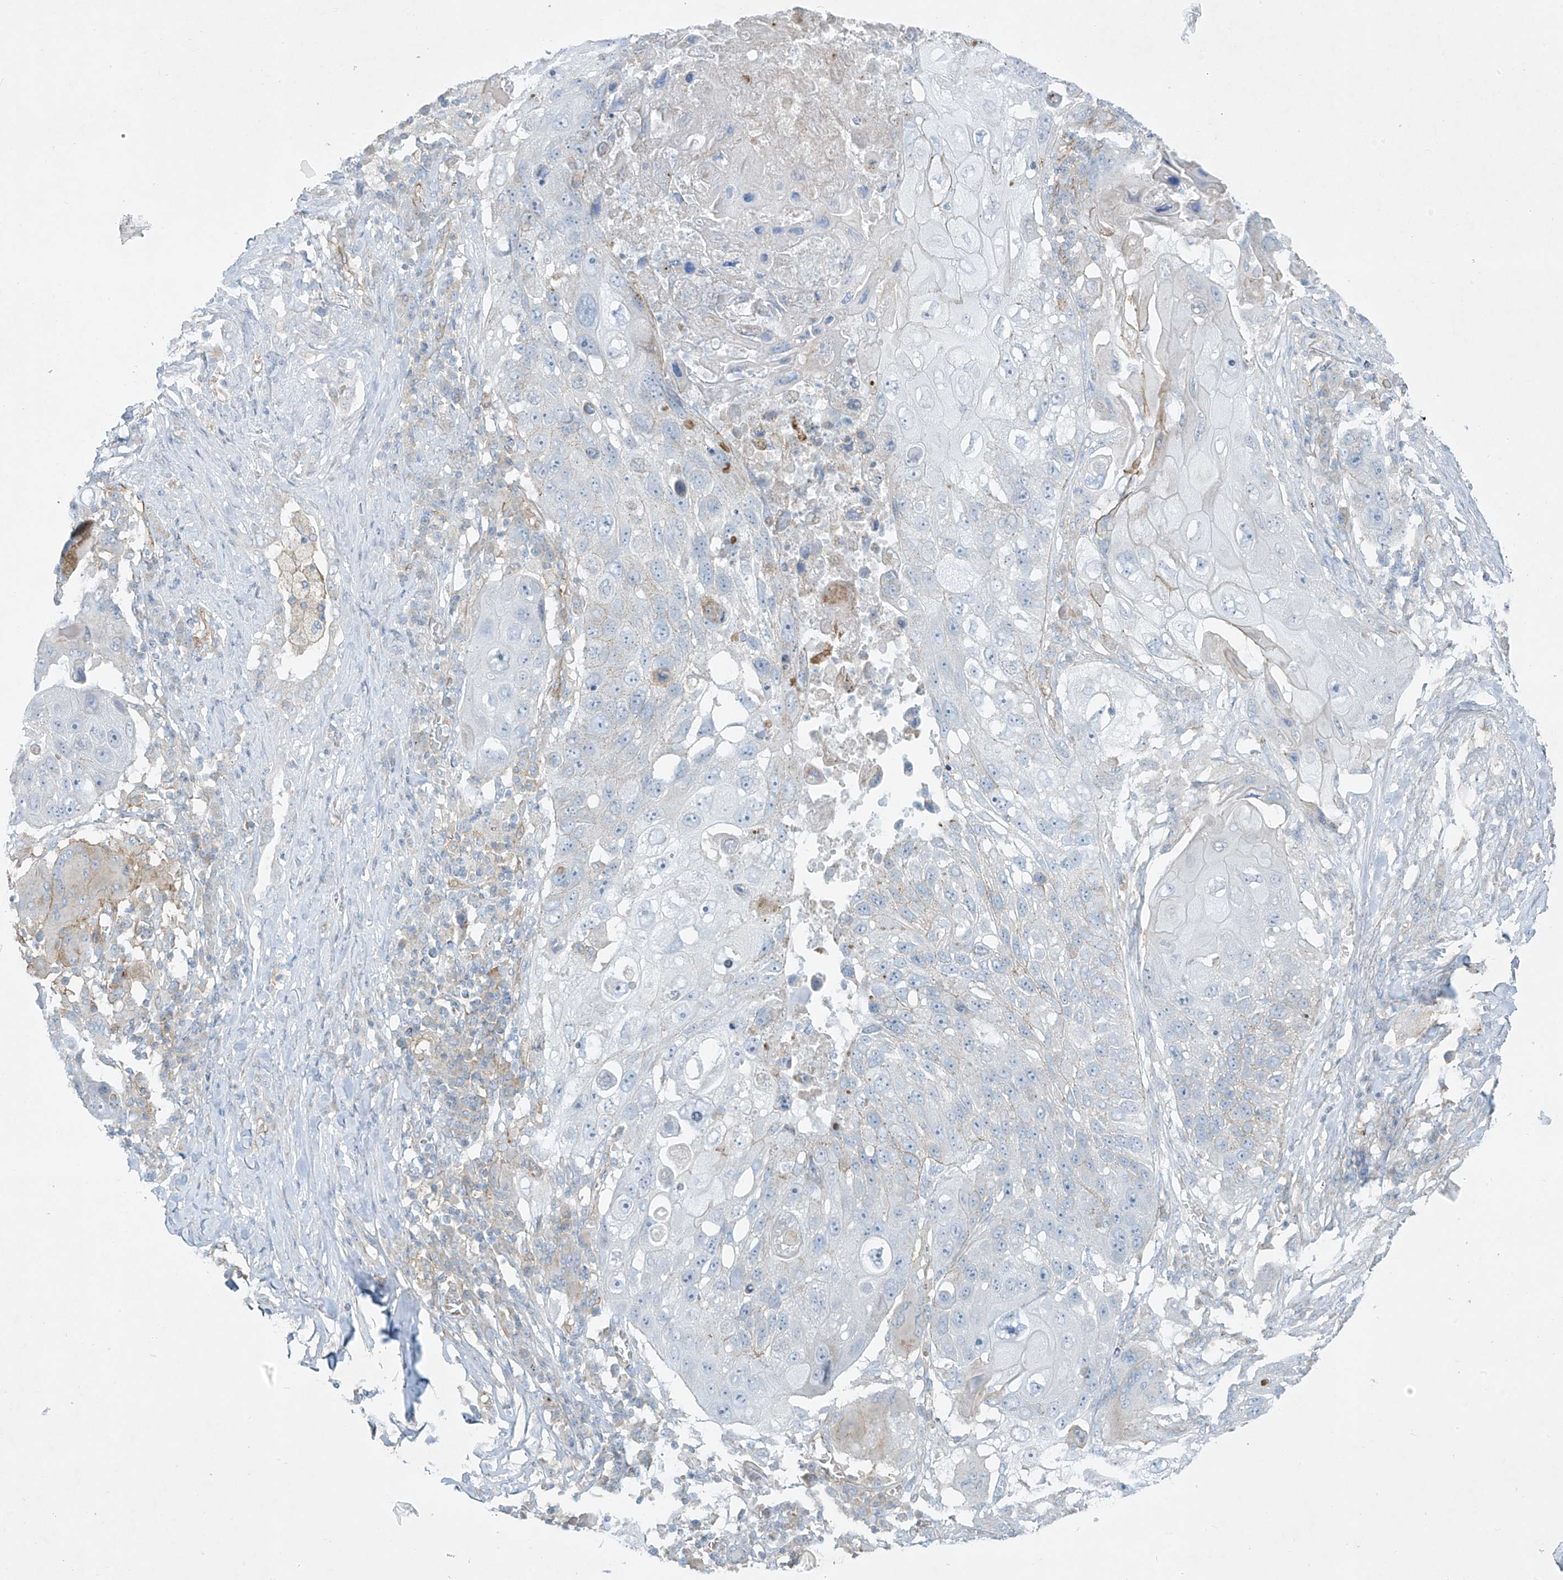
{"staining": {"intensity": "negative", "quantity": "none", "location": "none"}, "tissue": "lung cancer", "cell_type": "Tumor cells", "image_type": "cancer", "snomed": [{"axis": "morphology", "description": "Squamous cell carcinoma, NOS"}, {"axis": "topography", "description": "Lung"}], "caption": "A high-resolution histopathology image shows IHC staining of lung cancer, which shows no significant expression in tumor cells. Brightfield microscopy of IHC stained with DAB (3,3'-diaminobenzidine) (brown) and hematoxylin (blue), captured at high magnification.", "gene": "VAMP5", "patient": {"sex": "male", "age": 61}}